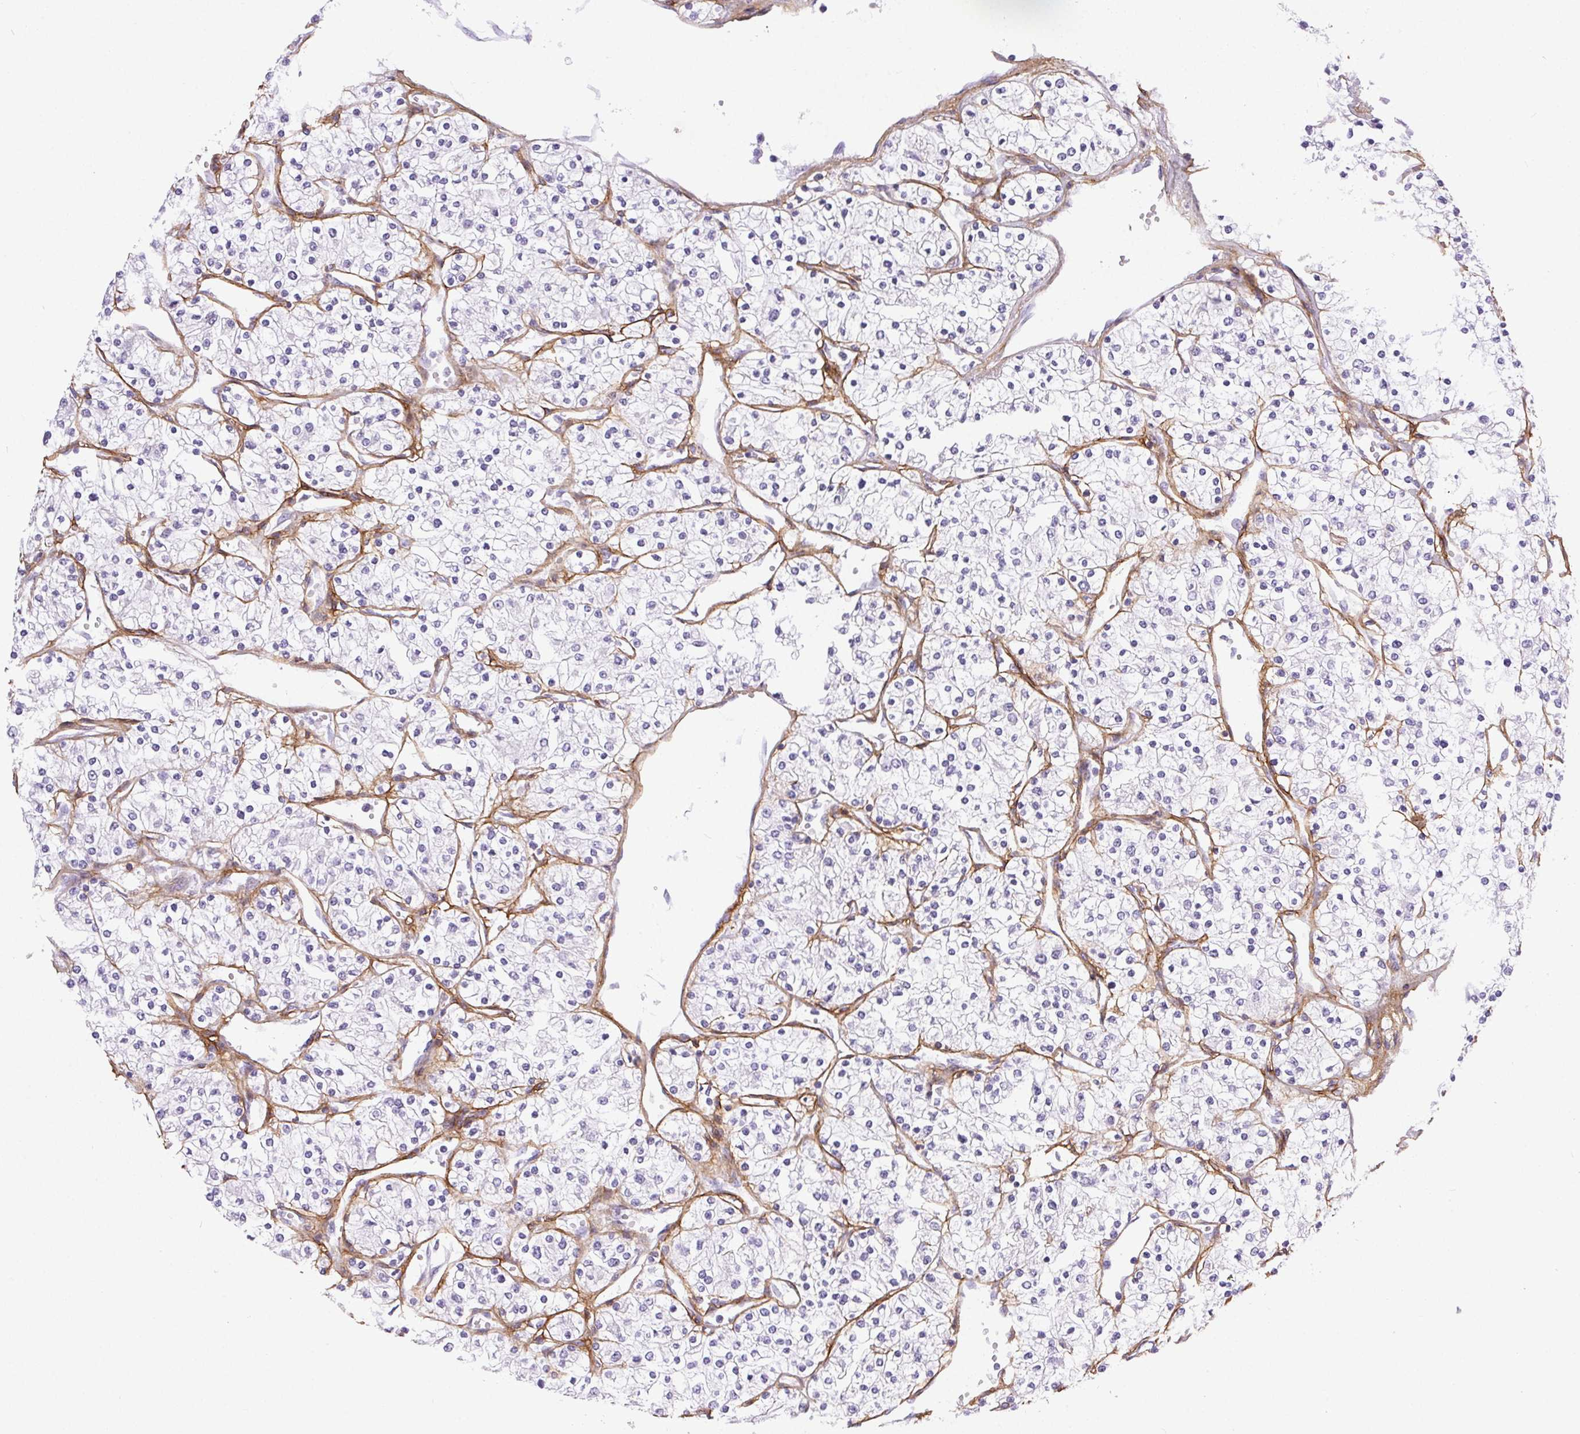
{"staining": {"intensity": "negative", "quantity": "none", "location": "none"}, "tissue": "renal cancer", "cell_type": "Tumor cells", "image_type": "cancer", "snomed": [{"axis": "morphology", "description": "Adenocarcinoma, NOS"}, {"axis": "topography", "description": "Kidney"}], "caption": "This micrograph is of renal adenocarcinoma stained with immunohistochemistry to label a protein in brown with the nuclei are counter-stained blue. There is no positivity in tumor cells. (DAB (3,3'-diaminobenzidine) immunohistochemistry, high magnification).", "gene": "PDZD2", "patient": {"sex": "male", "age": 80}}